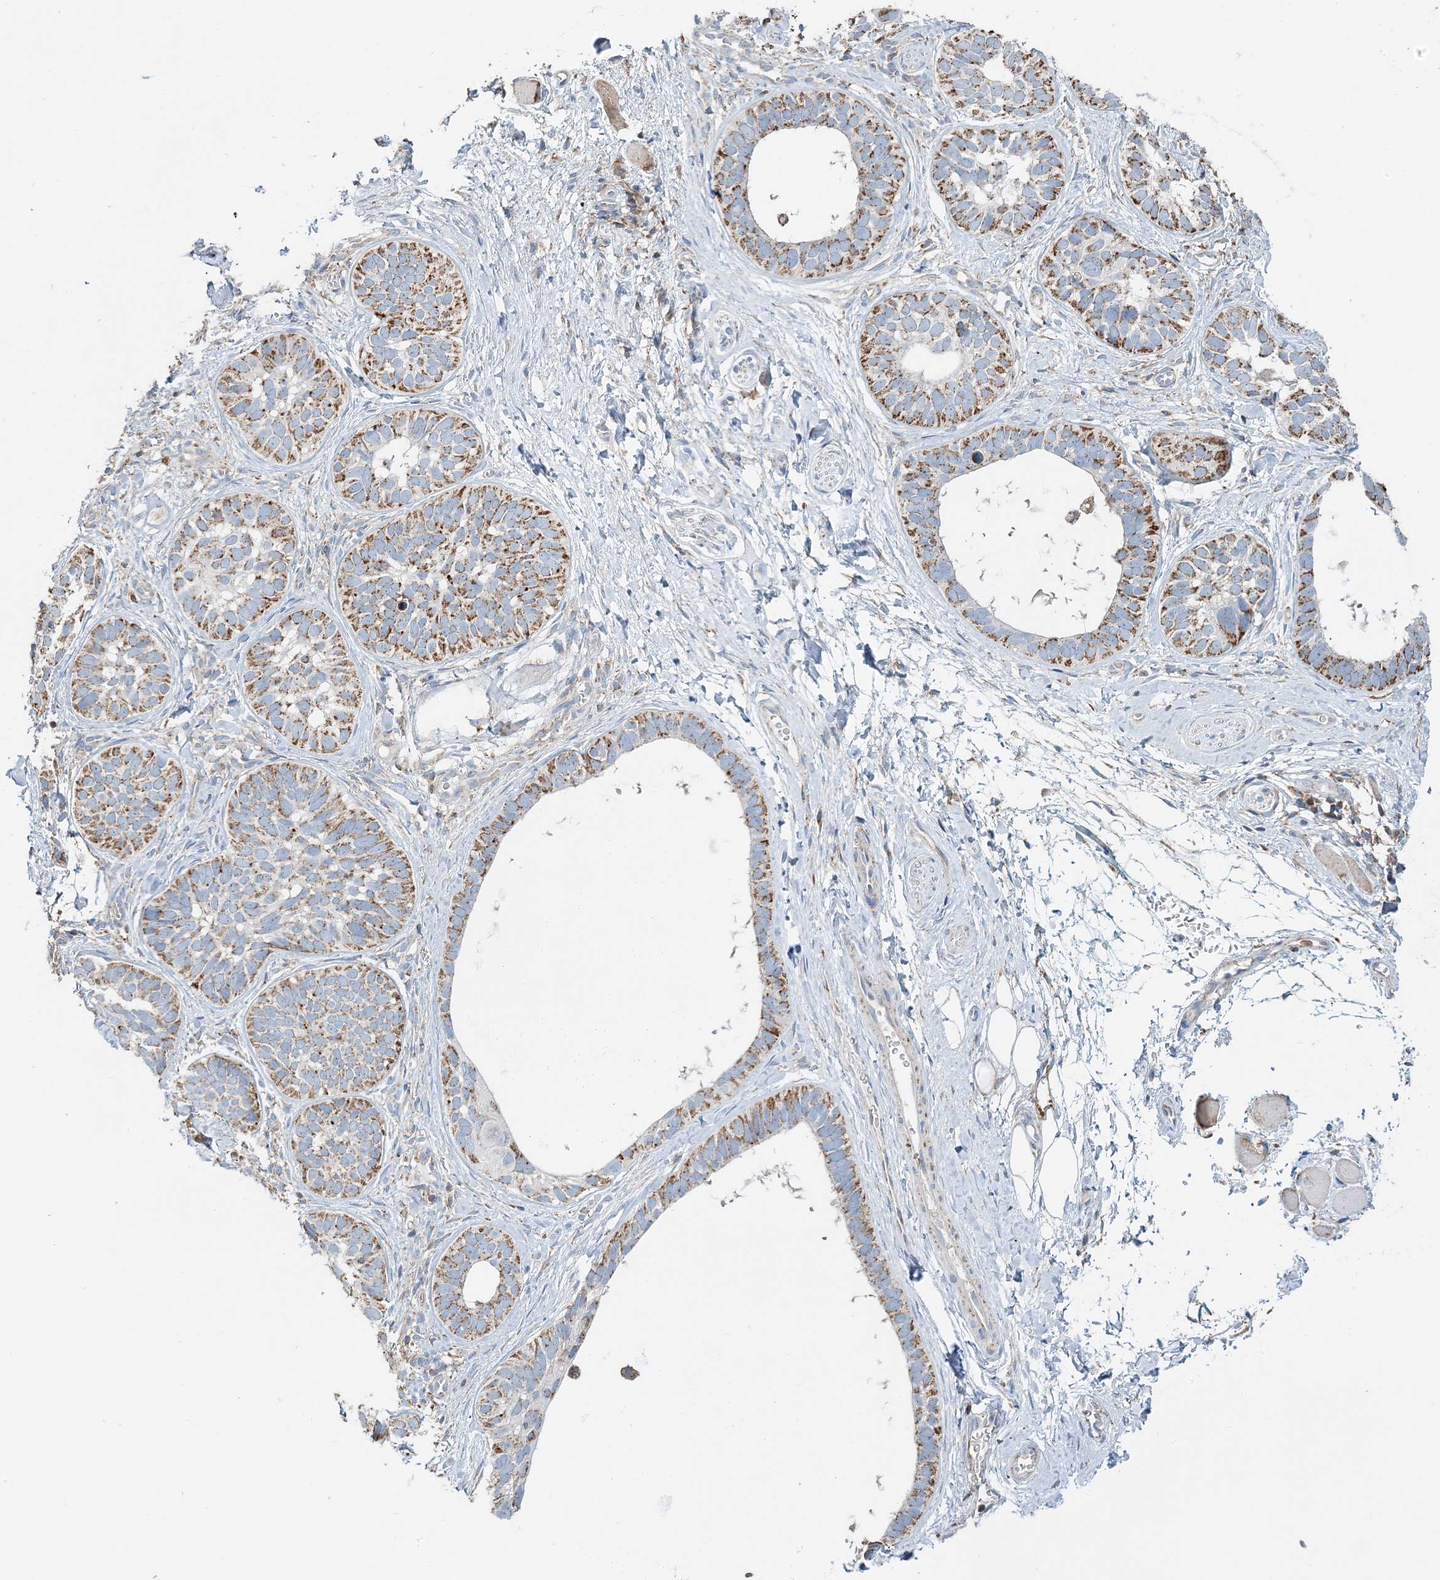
{"staining": {"intensity": "moderate", "quantity": ">75%", "location": "cytoplasmic/membranous"}, "tissue": "skin cancer", "cell_type": "Tumor cells", "image_type": "cancer", "snomed": [{"axis": "morphology", "description": "Basal cell carcinoma"}, {"axis": "topography", "description": "Skin"}], "caption": "The image demonstrates immunohistochemical staining of skin cancer. There is moderate cytoplasmic/membranous positivity is identified in about >75% of tumor cells.", "gene": "TMLHE", "patient": {"sex": "male", "age": 62}}